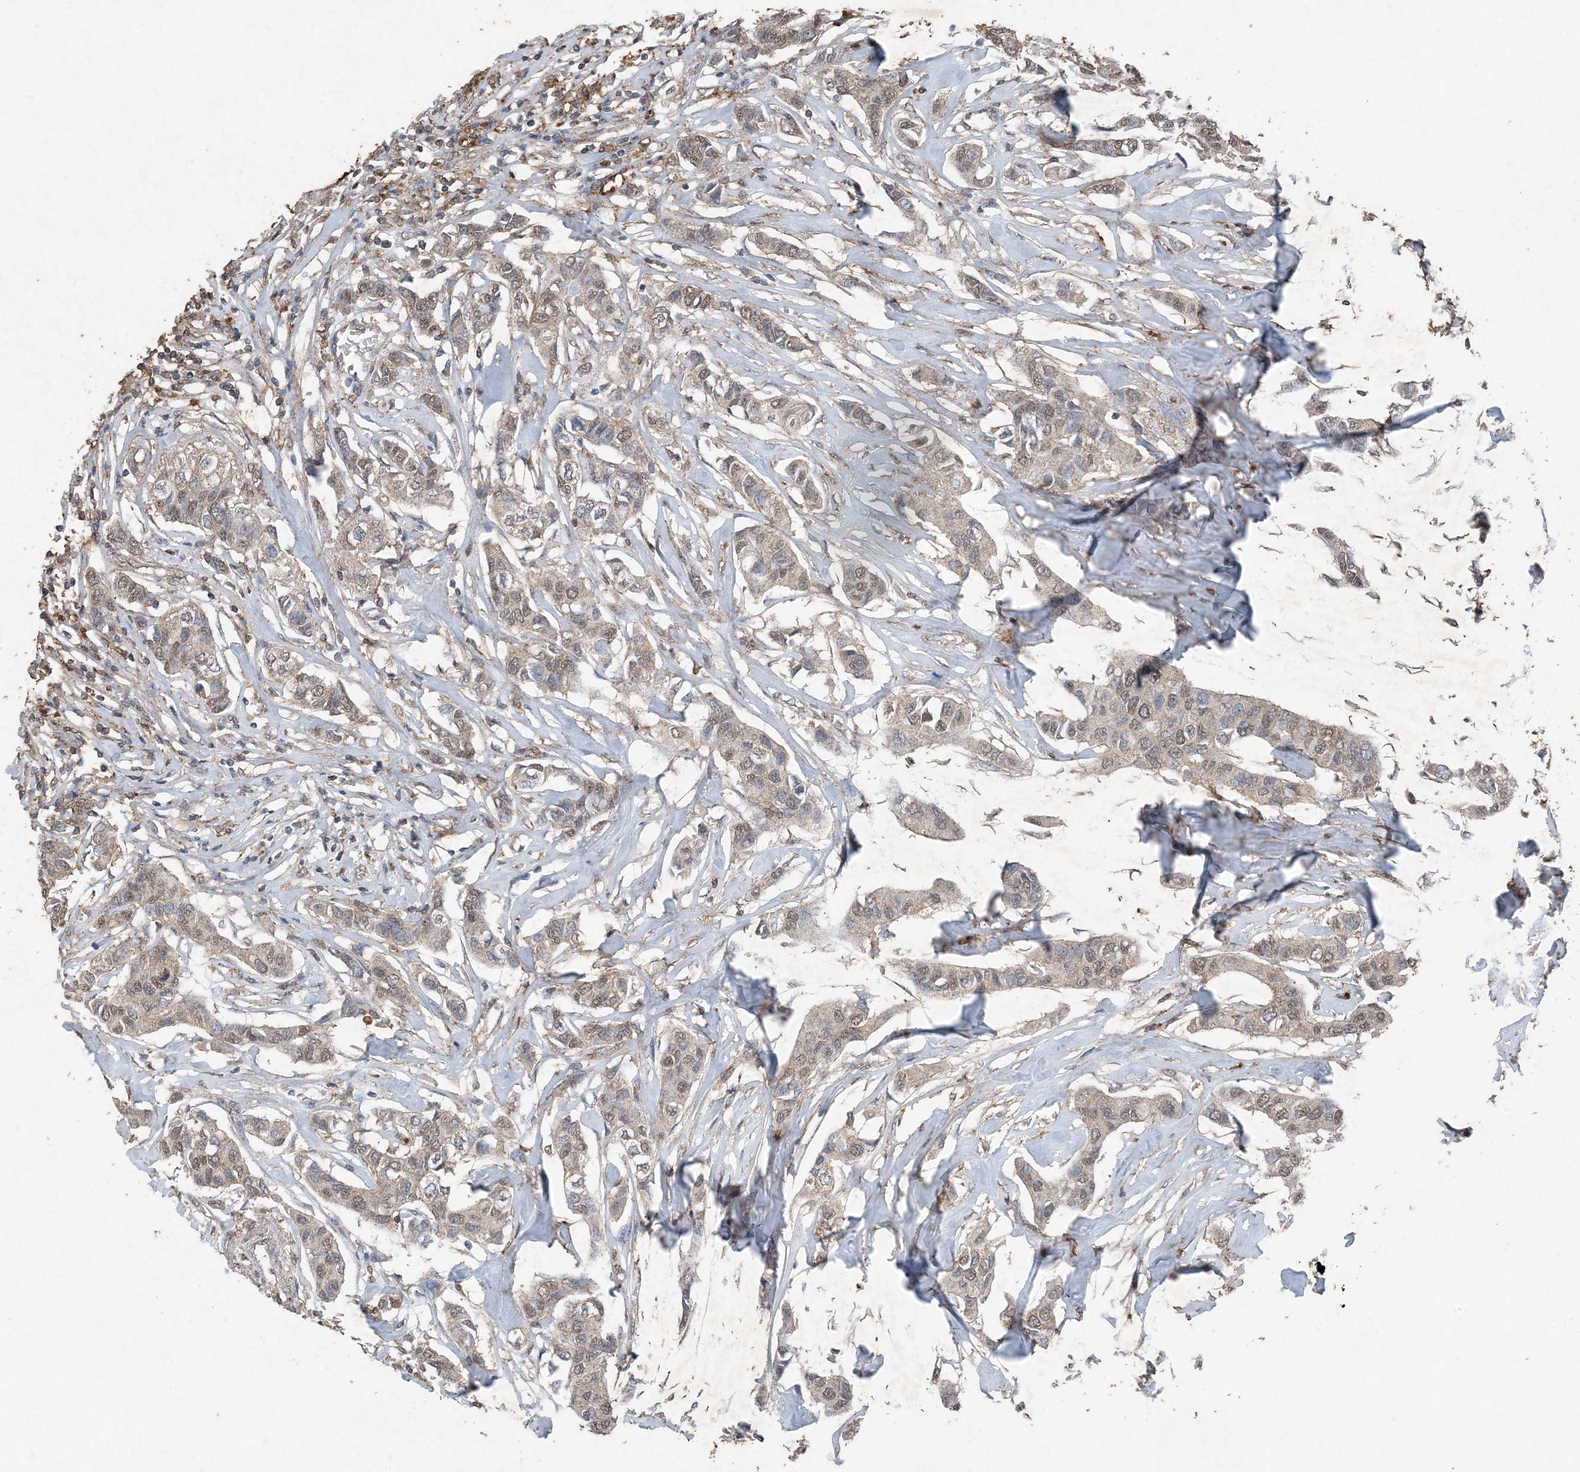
{"staining": {"intensity": "weak", "quantity": ">75%", "location": "cytoplasmic/membranous"}, "tissue": "breast cancer", "cell_type": "Tumor cells", "image_type": "cancer", "snomed": [{"axis": "morphology", "description": "Duct carcinoma"}, {"axis": "topography", "description": "Breast"}], "caption": "Immunohistochemistry of breast intraductal carcinoma shows low levels of weak cytoplasmic/membranous expression in approximately >75% of tumor cells.", "gene": "FCN3", "patient": {"sex": "female", "age": 80}}